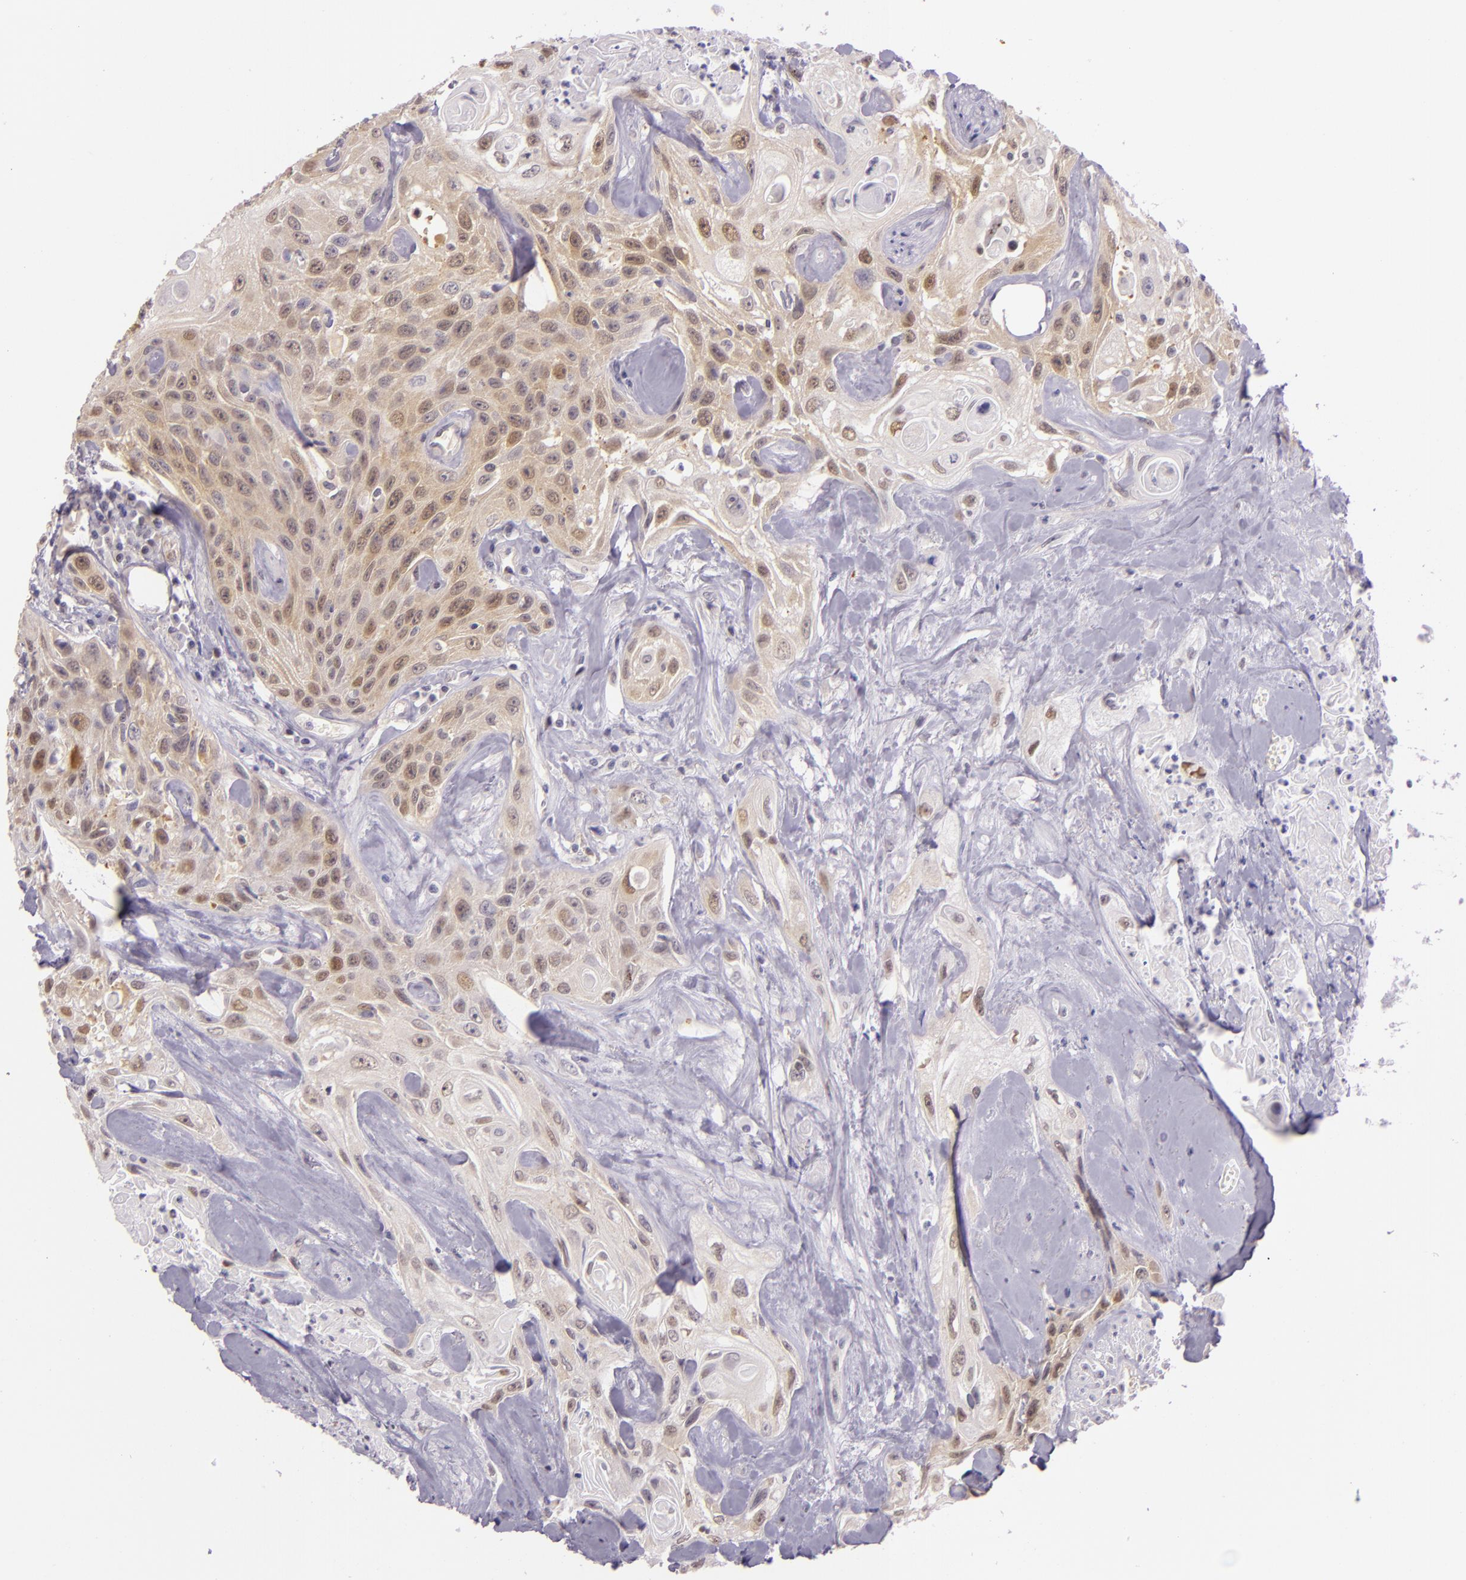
{"staining": {"intensity": "moderate", "quantity": "25%-75%", "location": "cytoplasmic/membranous,nuclear"}, "tissue": "urothelial cancer", "cell_type": "Tumor cells", "image_type": "cancer", "snomed": [{"axis": "morphology", "description": "Urothelial carcinoma, High grade"}, {"axis": "topography", "description": "Urinary bladder"}], "caption": "An immunohistochemistry histopathology image of tumor tissue is shown. Protein staining in brown labels moderate cytoplasmic/membranous and nuclear positivity in urothelial cancer within tumor cells.", "gene": "HSPA8", "patient": {"sex": "female", "age": 84}}